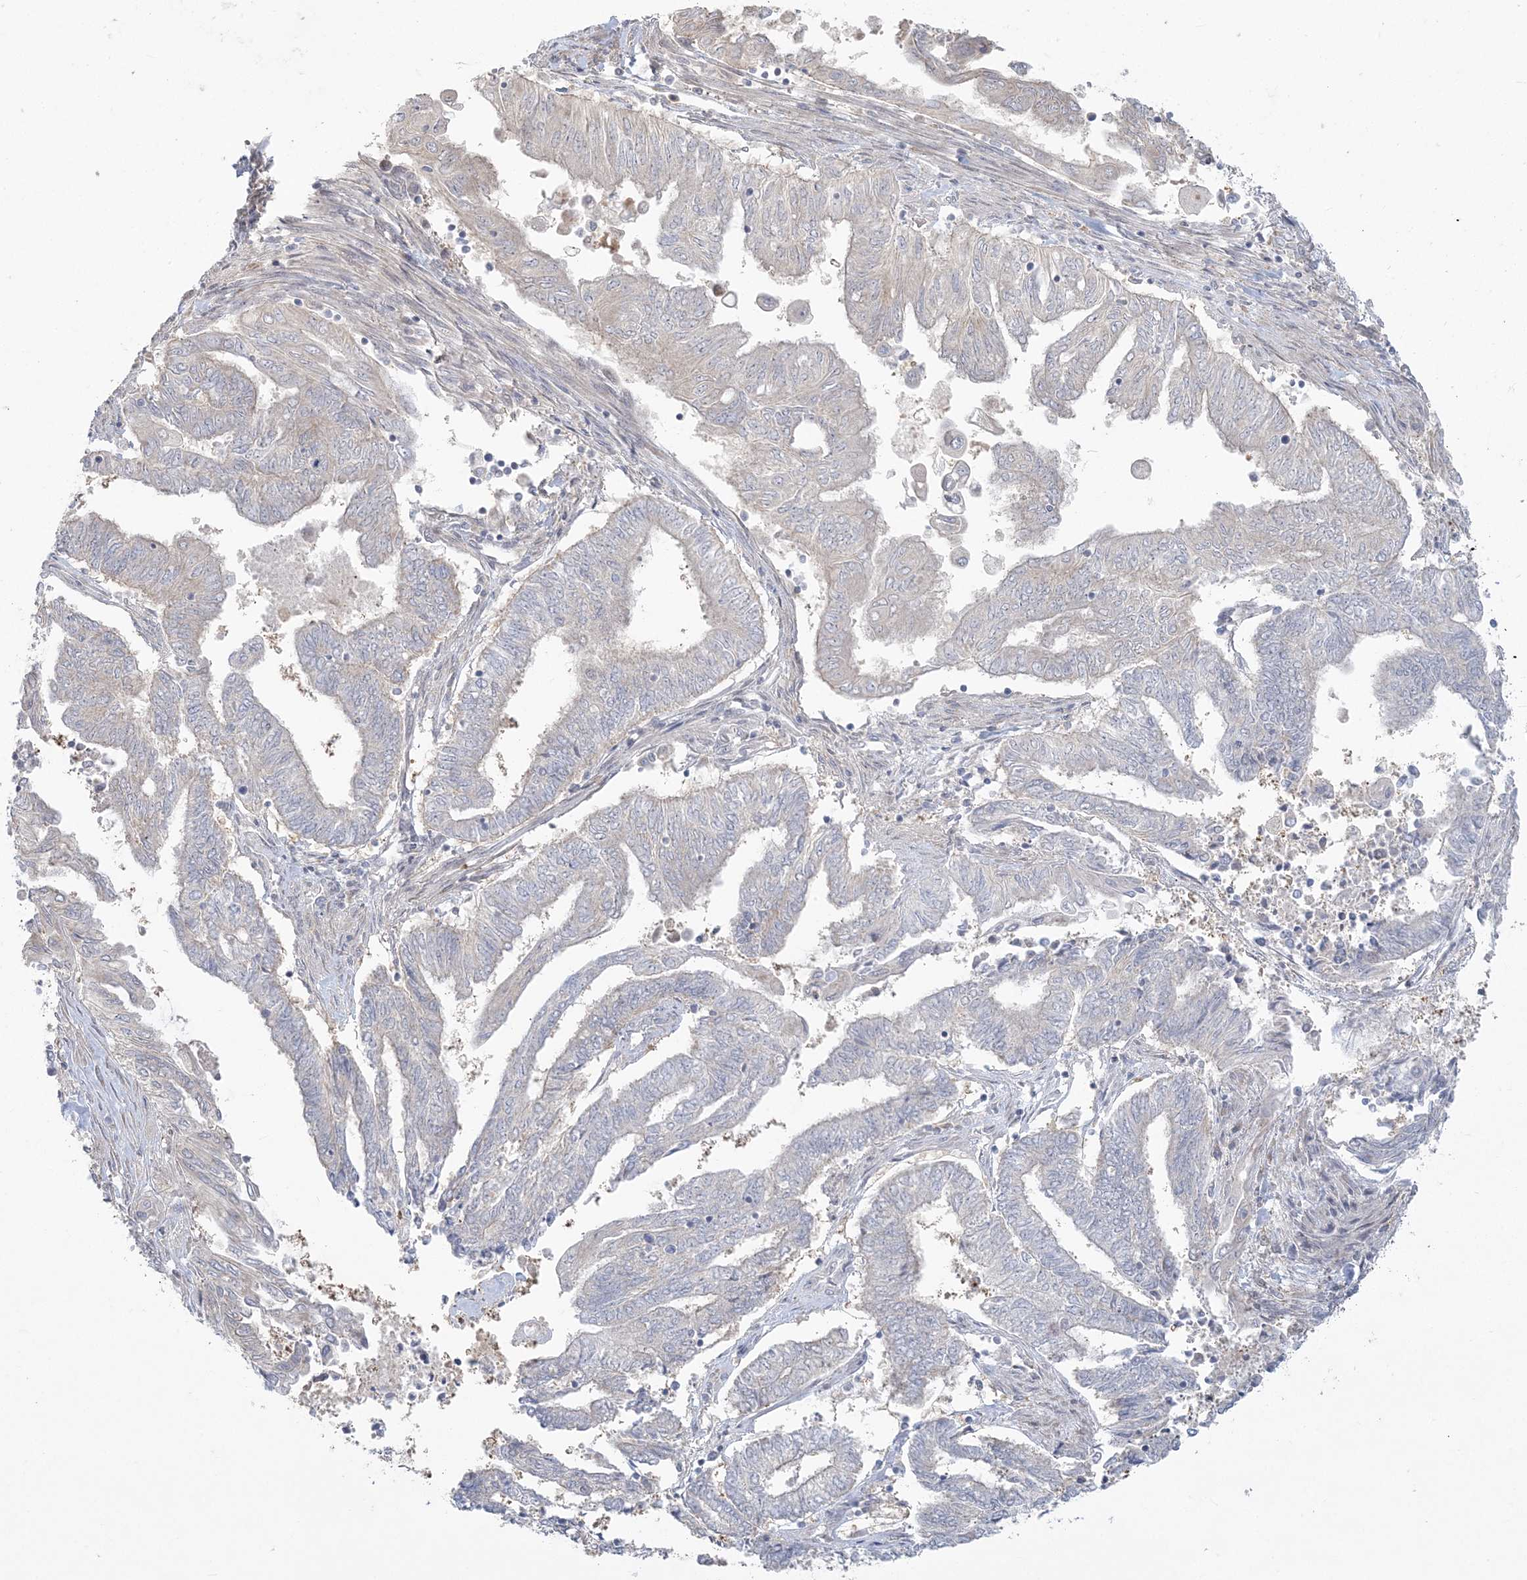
{"staining": {"intensity": "negative", "quantity": "none", "location": "none"}, "tissue": "endometrial cancer", "cell_type": "Tumor cells", "image_type": "cancer", "snomed": [{"axis": "morphology", "description": "Adenocarcinoma, NOS"}, {"axis": "topography", "description": "Uterus"}, {"axis": "topography", "description": "Endometrium"}], "caption": "The image exhibits no staining of tumor cells in endometrial adenocarcinoma.", "gene": "ZC3H6", "patient": {"sex": "female", "age": 70}}